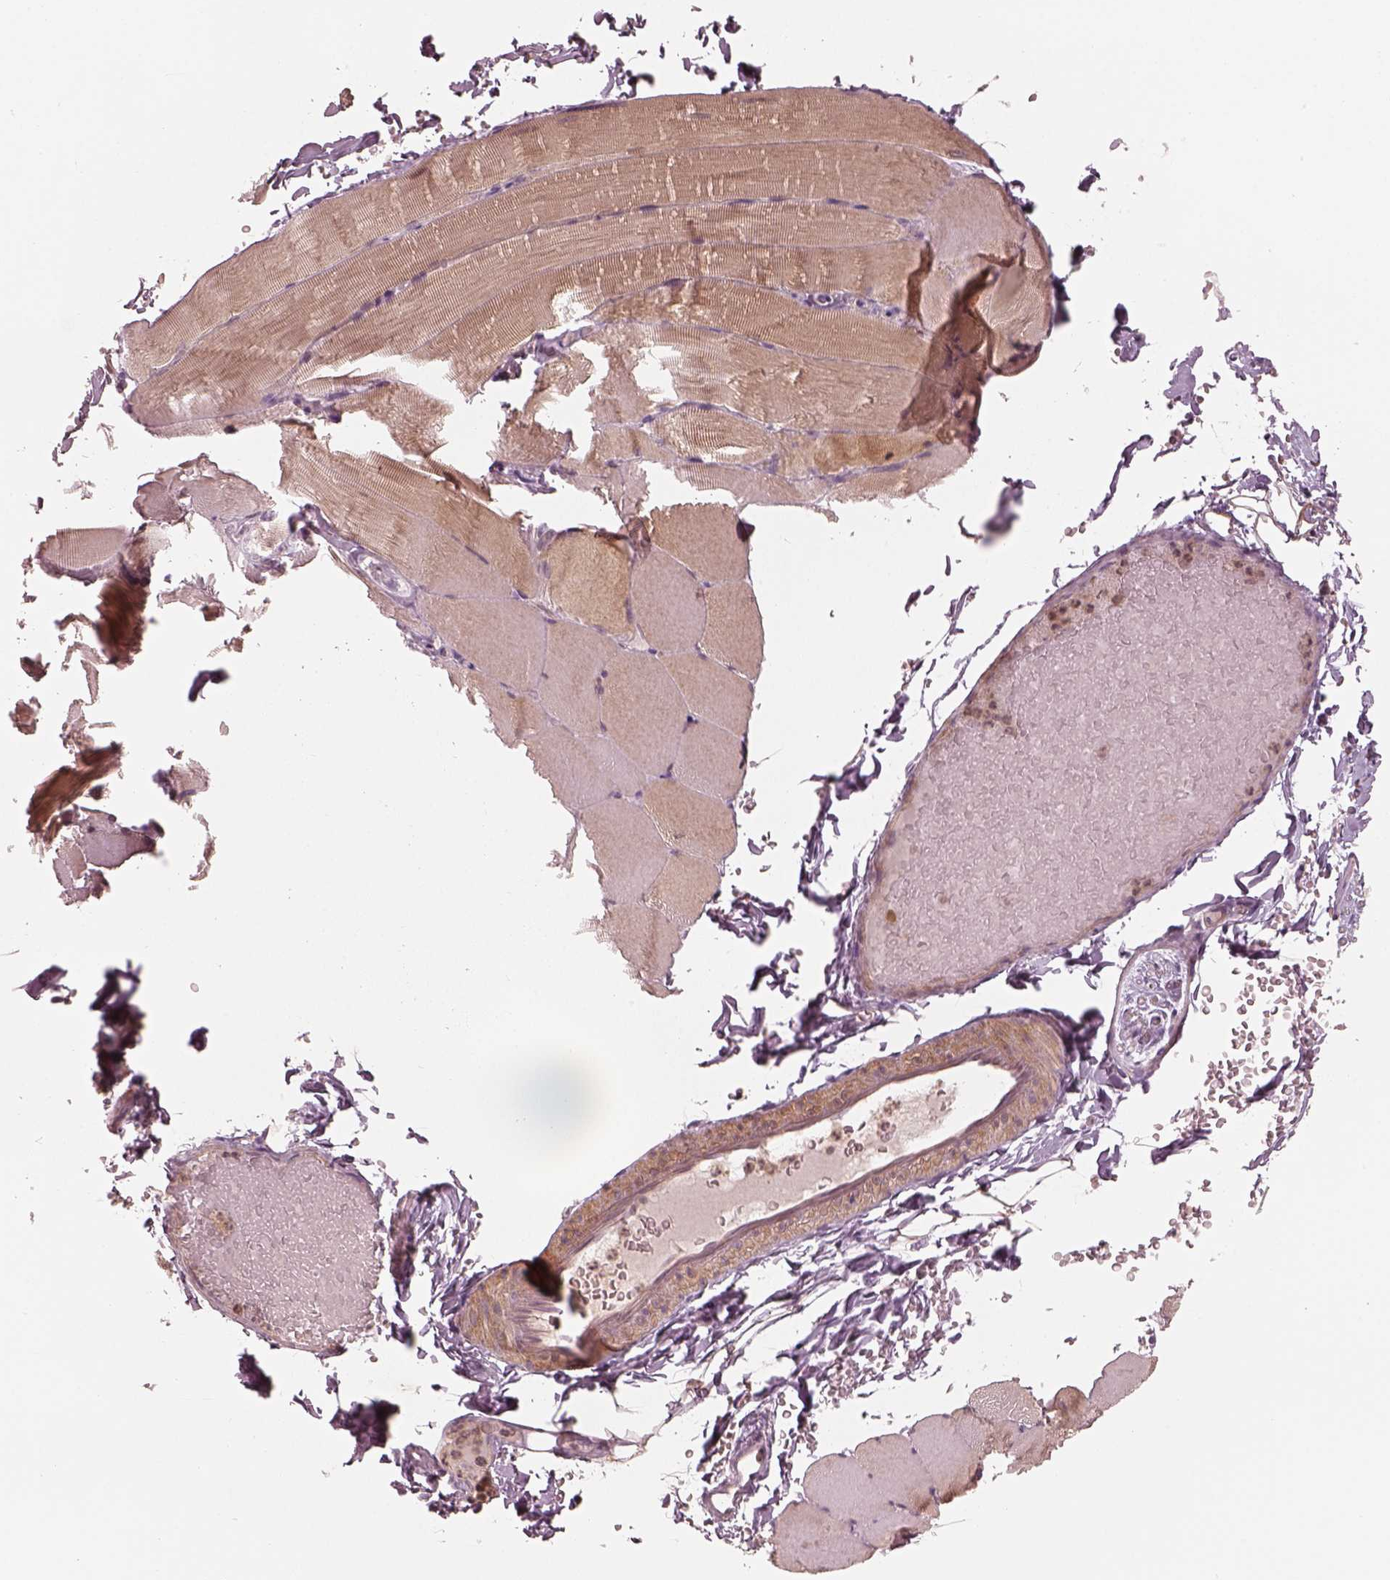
{"staining": {"intensity": "weak", "quantity": "25%-75%", "location": "cytoplasmic/membranous"}, "tissue": "skeletal muscle", "cell_type": "Myocytes", "image_type": "normal", "snomed": [{"axis": "morphology", "description": "Normal tissue, NOS"}, {"axis": "topography", "description": "Skeletal muscle"}], "caption": "Protein analysis of benign skeletal muscle displays weak cytoplasmic/membranous expression in approximately 25%-75% of myocytes. The staining is performed using DAB (3,3'-diaminobenzidine) brown chromogen to label protein expression. The nuclei are counter-stained blue using hematoxylin.", "gene": "FAM107B", "patient": {"sex": "female", "age": 37}}